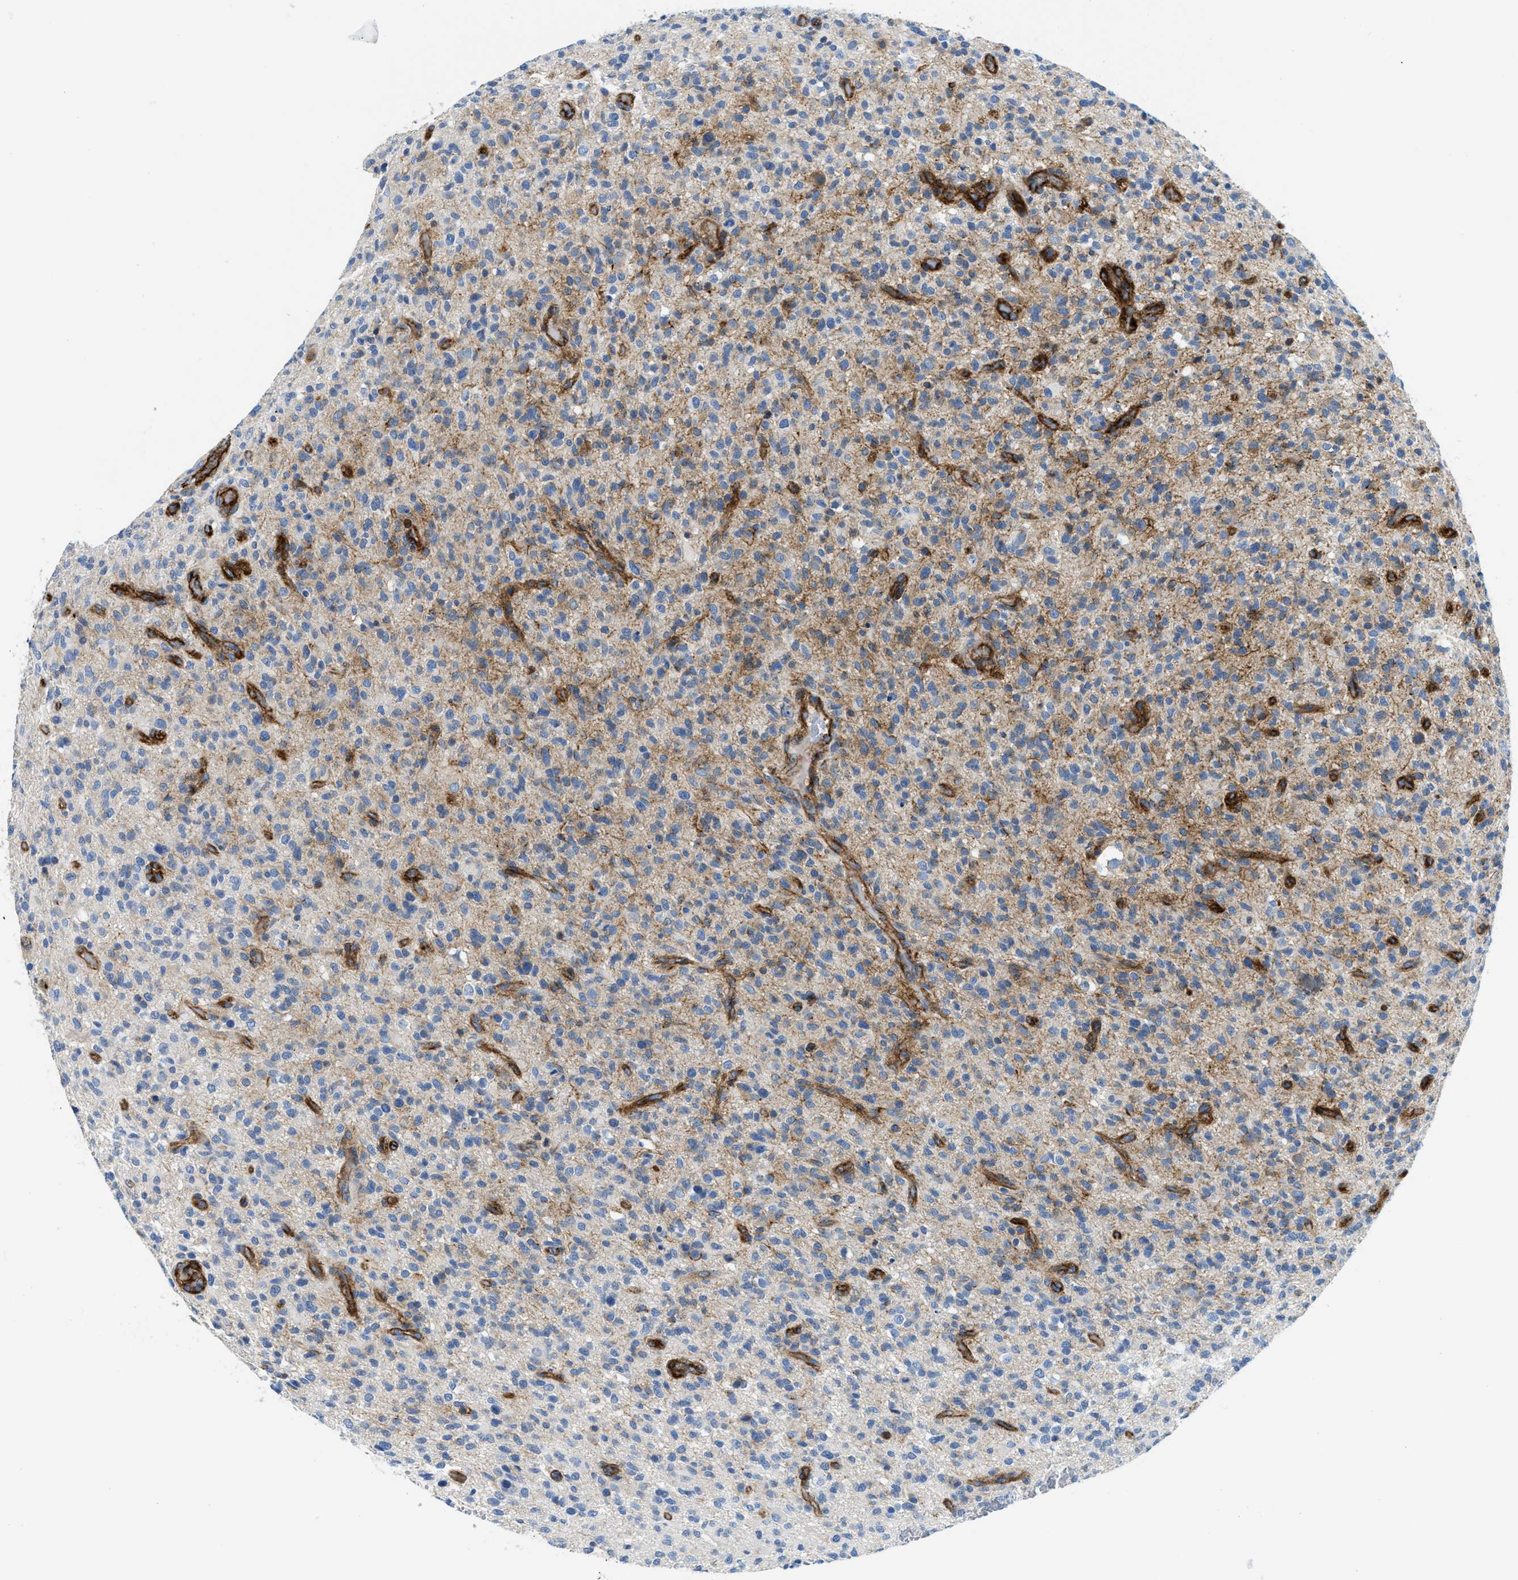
{"staining": {"intensity": "weak", "quantity": "25%-75%", "location": "cytoplasmic/membranous"}, "tissue": "glioma", "cell_type": "Tumor cells", "image_type": "cancer", "snomed": [{"axis": "morphology", "description": "Glioma, malignant, High grade"}, {"axis": "topography", "description": "Brain"}], "caption": "Protein expression analysis of human malignant high-grade glioma reveals weak cytoplasmic/membranous expression in approximately 25%-75% of tumor cells. (DAB (3,3'-diaminobenzidine) IHC, brown staining for protein, blue staining for nuclei).", "gene": "CUTA", "patient": {"sex": "male", "age": 71}}